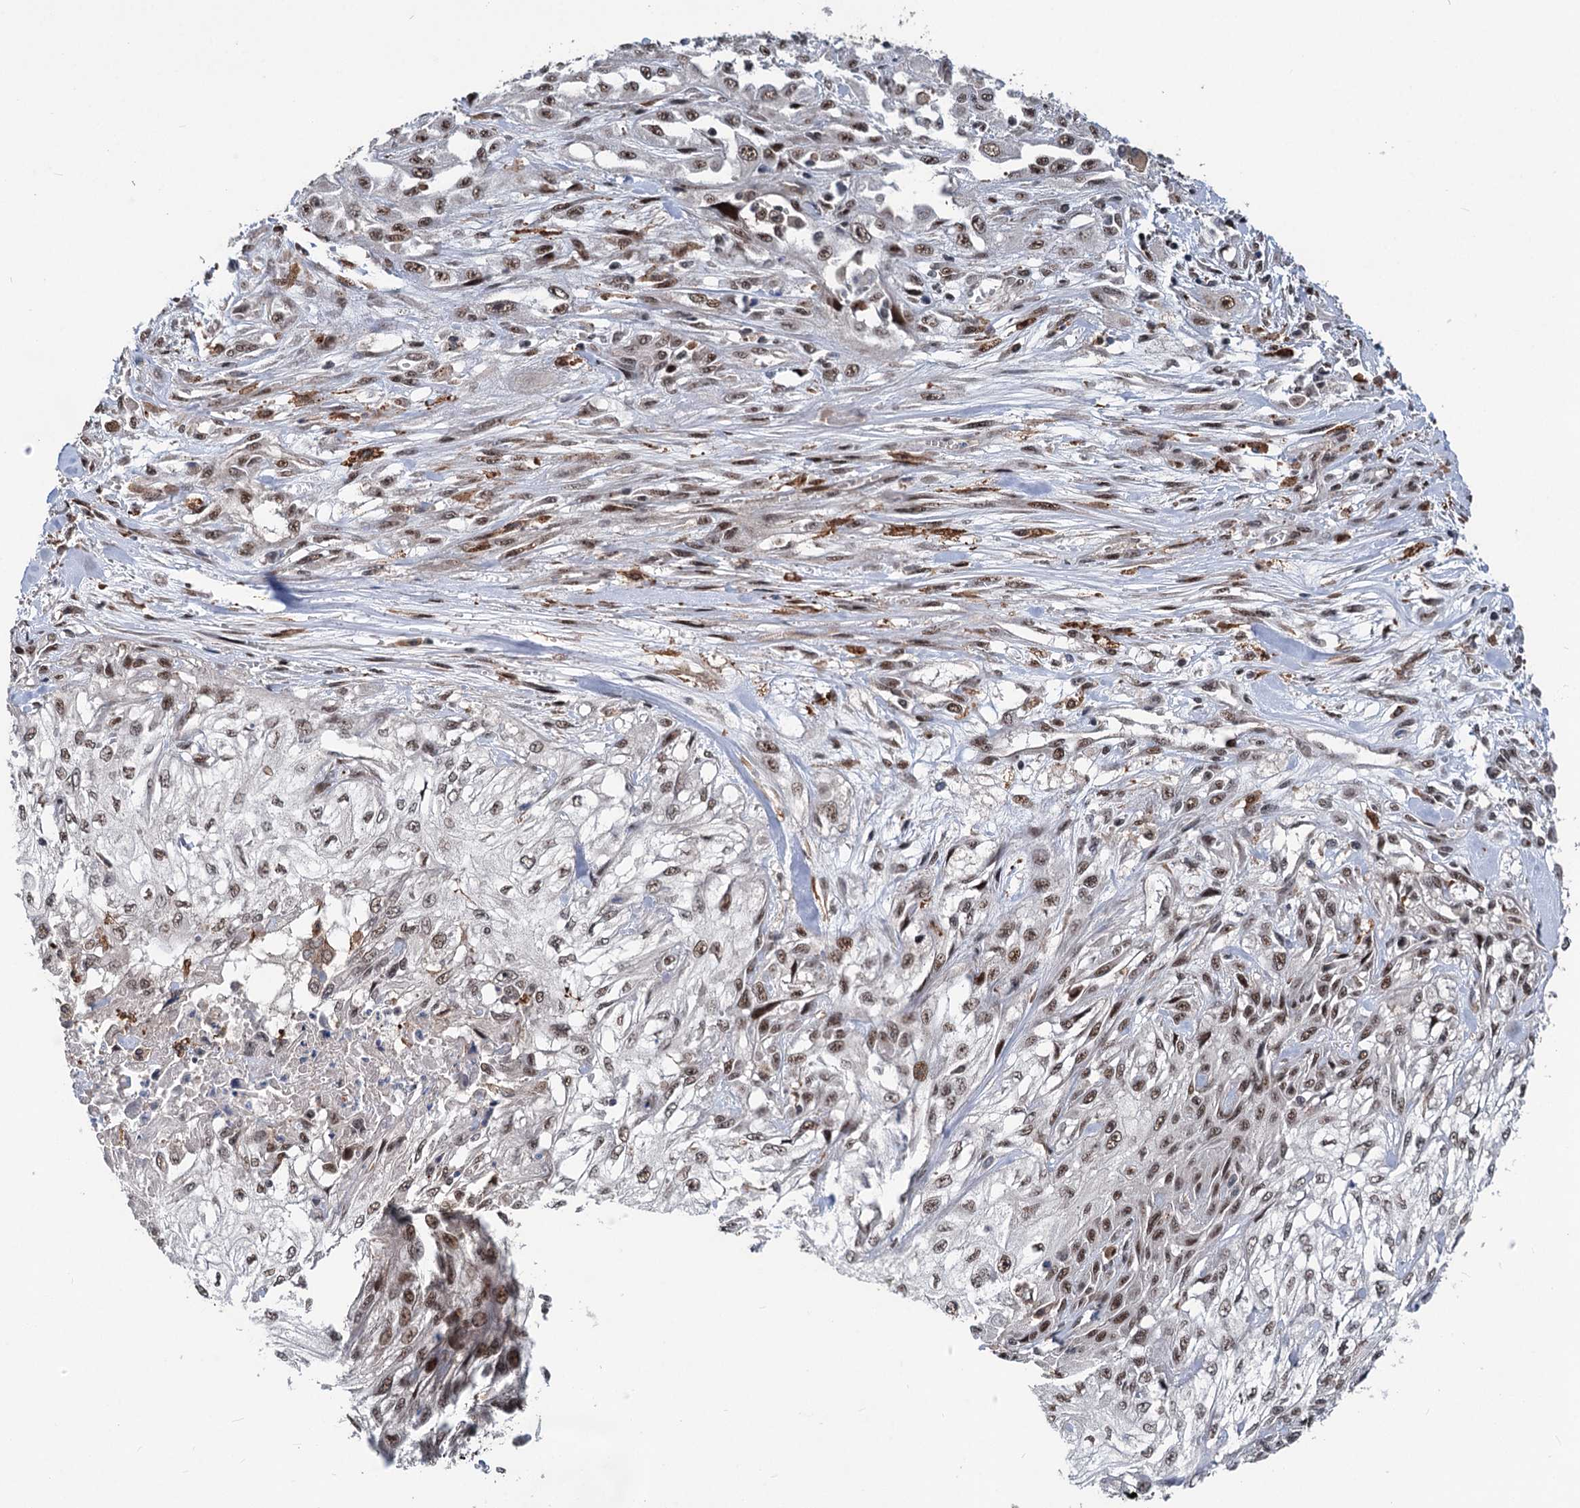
{"staining": {"intensity": "weak", "quantity": ">75%", "location": "nuclear"}, "tissue": "skin cancer", "cell_type": "Tumor cells", "image_type": "cancer", "snomed": [{"axis": "morphology", "description": "Squamous cell carcinoma, NOS"}, {"axis": "morphology", "description": "Squamous cell carcinoma, metastatic, NOS"}, {"axis": "topography", "description": "Skin"}, {"axis": "topography", "description": "Lymph node"}], "caption": "Protein expression by immunohistochemistry (IHC) shows weak nuclear positivity in approximately >75% of tumor cells in skin metastatic squamous cell carcinoma.", "gene": "PHF8", "patient": {"sex": "male", "age": 75}}